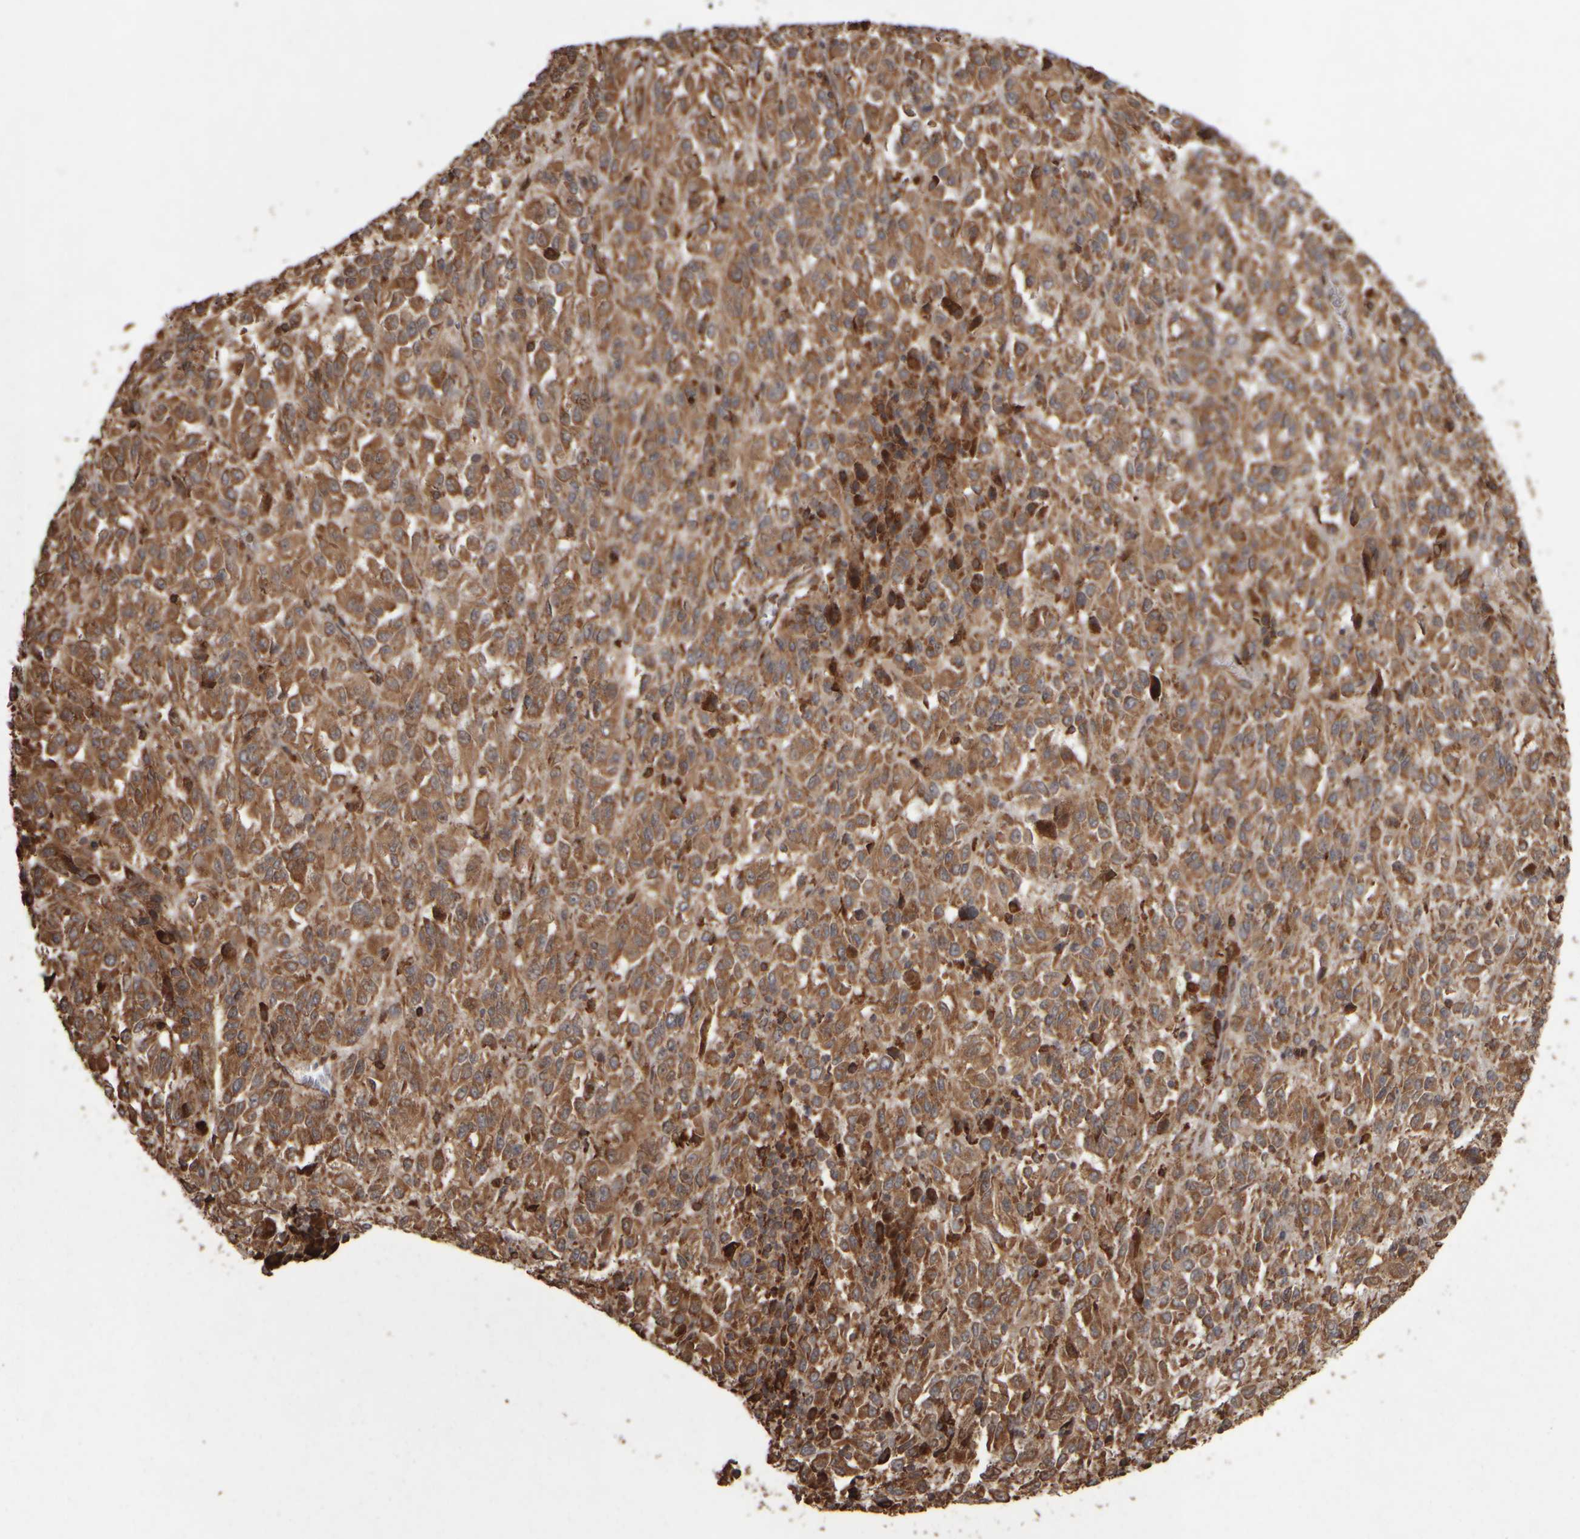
{"staining": {"intensity": "moderate", "quantity": ">75%", "location": "cytoplasmic/membranous"}, "tissue": "melanoma", "cell_type": "Tumor cells", "image_type": "cancer", "snomed": [{"axis": "morphology", "description": "Malignant melanoma, Metastatic site"}, {"axis": "topography", "description": "Lung"}], "caption": "IHC (DAB (3,3'-diaminobenzidine)) staining of human melanoma demonstrates moderate cytoplasmic/membranous protein staining in about >75% of tumor cells.", "gene": "AGBL3", "patient": {"sex": "male", "age": 64}}